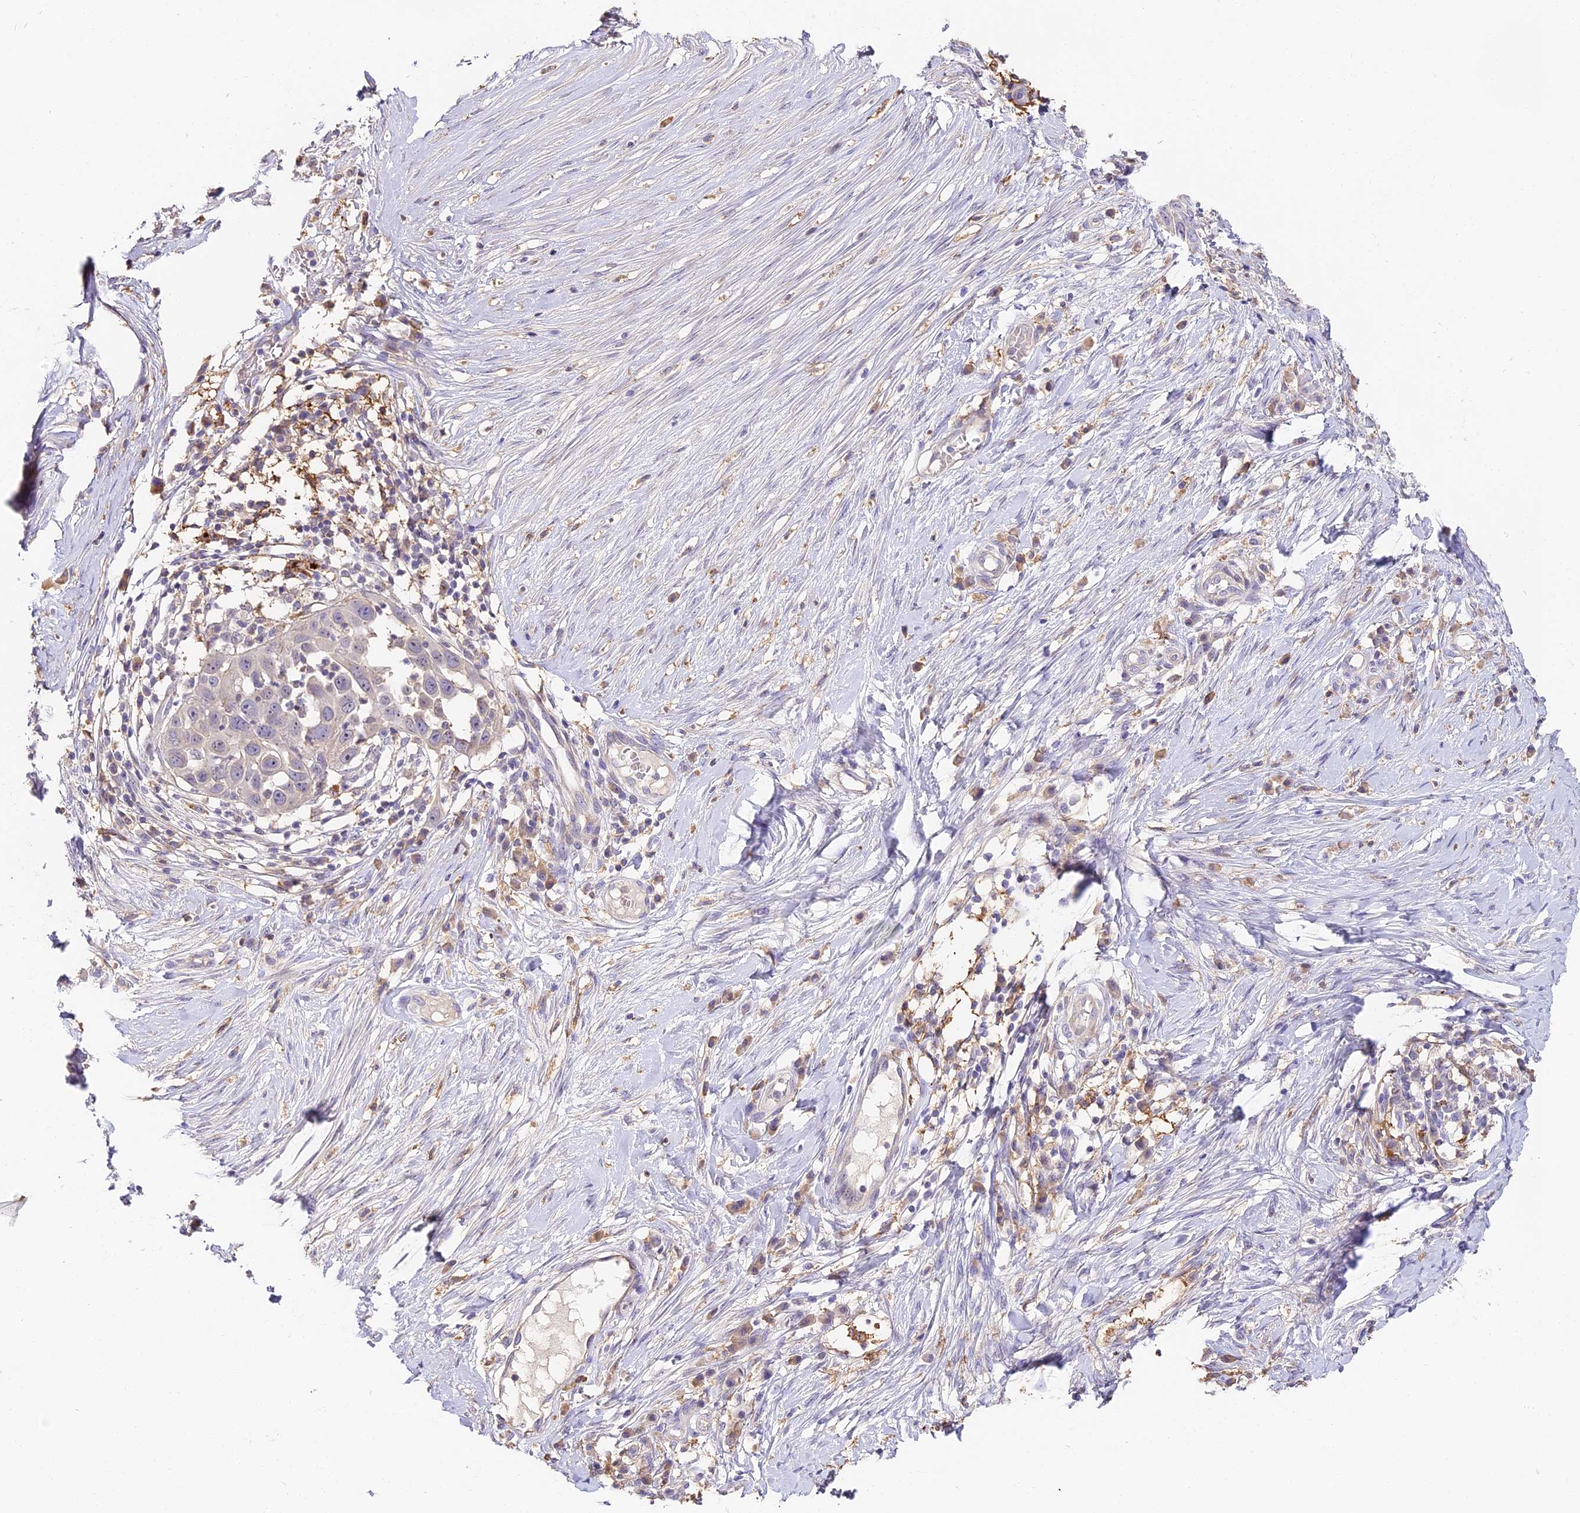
{"staining": {"intensity": "negative", "quantity": "none", "location": "none"}, "tissue": "skin cancer", "cell_type": "Tumor cells", "image_type": "cancer", "snomed": [{"axis": "morphology", "description": "Squamous cell carcinoma, NOS"}, {"axis": "topography", "description": "Skin"}], "caption": "DAB (3,3'-diaminobenzidine) immunohistochemical staining of squamous cell carcinoma (skin) demonstrates no significant expression in tumor cells.", "gene": "NOD2", "patient": {"sex": "female", "age": 44}}